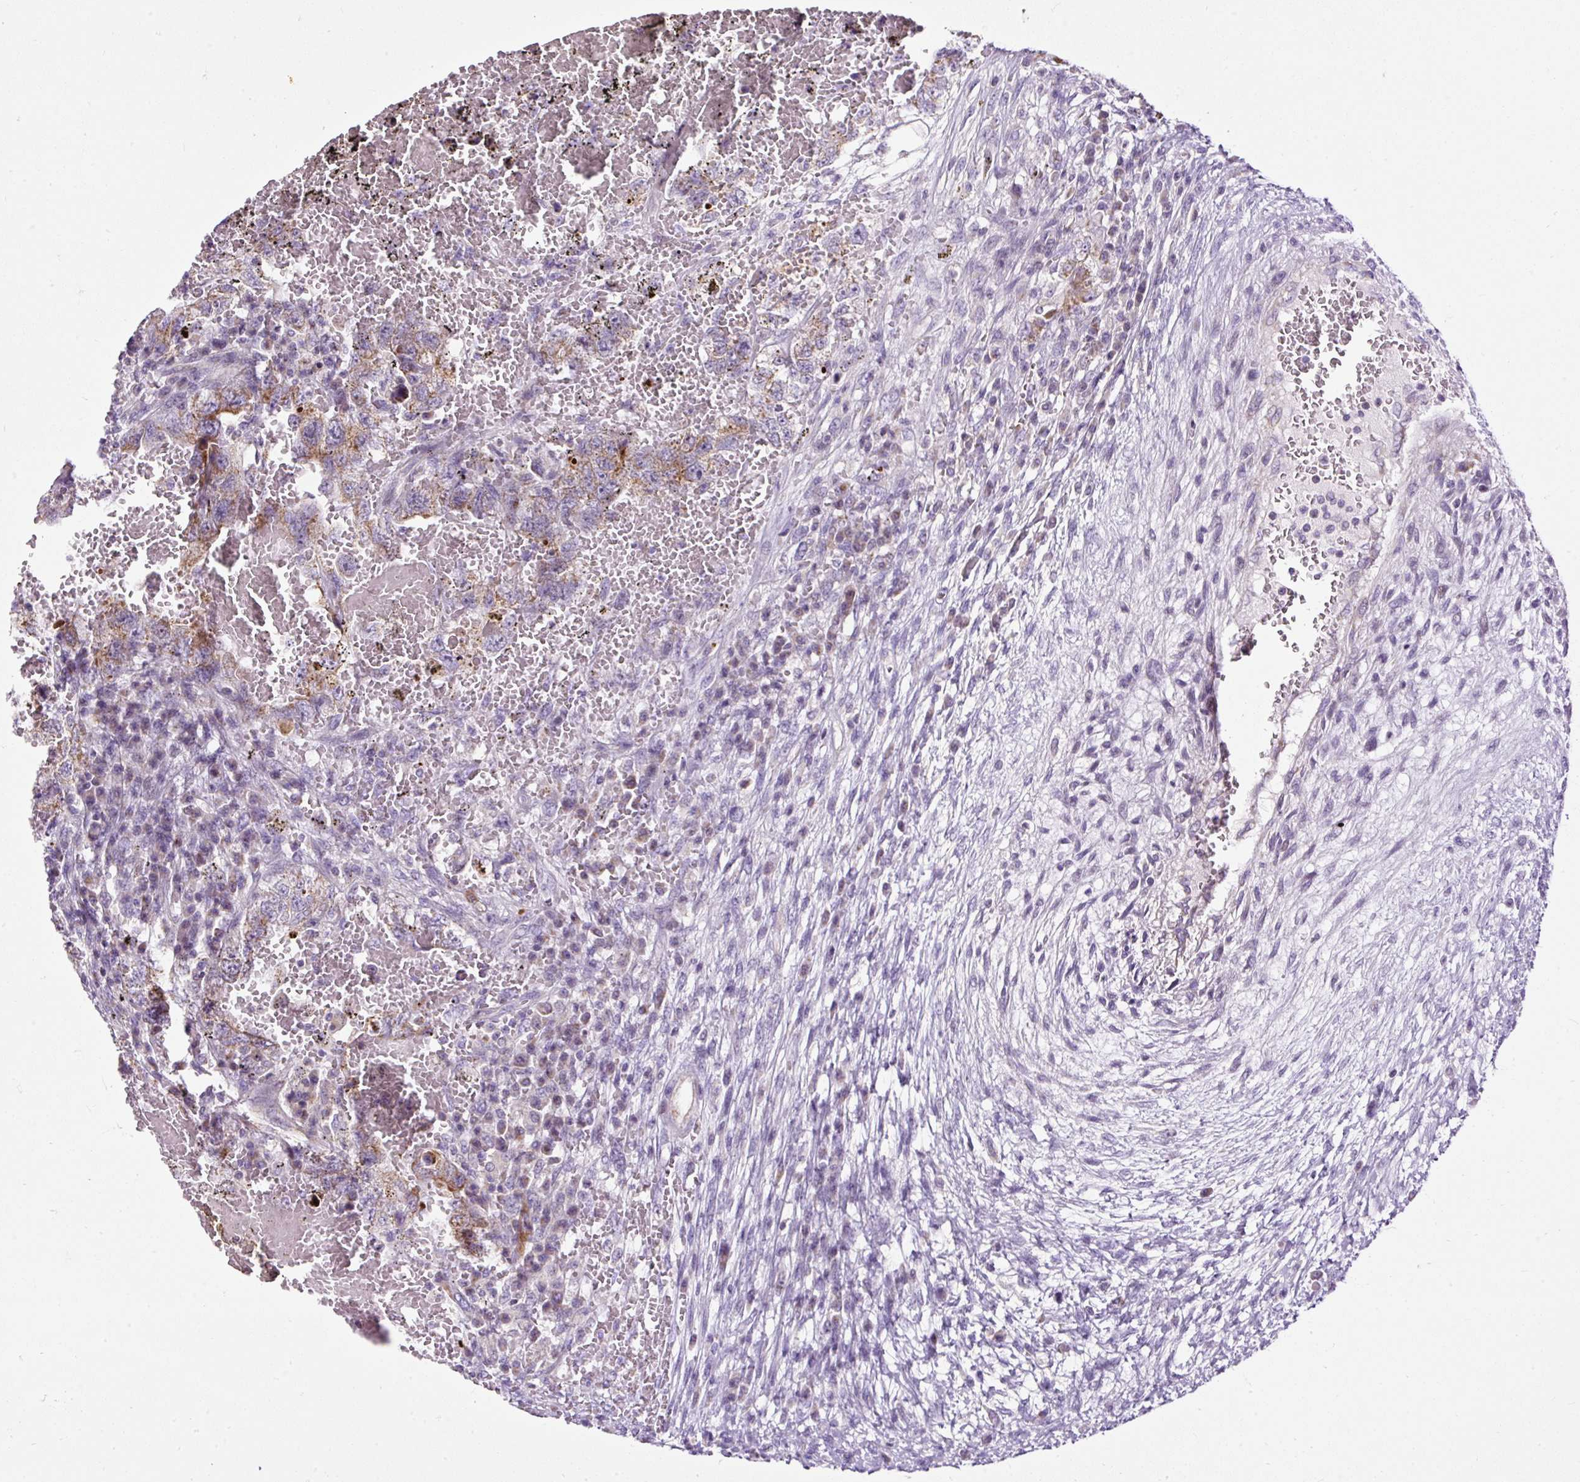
{"staining": {"intensity": "moderate", "quantity": "25%-75%", "location": "cytoplasmic/membranous"}, "tissue": "testis cancer", "cell_type": "Tumor cells", "image_type": "cancer", "snomed": [{"axis": "morphology", "description": "Carcinoma, Embryonal, NOS"}, {"axis": "topography", "description": "Testis"}], "caption": "Immunohistochemistry (IHC) staining of testis embryonal carcinoma, which reveals medium levels of moderate cytoplasmic/membranous staining in approximately 25%-75% of tumor cells indicating moderate cytoplasmic/membranous protein expression. The staining was performed using DAB (brown) for protein detection and nuclei were counterstained in hematoxylin (blue).", "gene": "FMC1", "patient": {"sex": "male", "age": 26}}